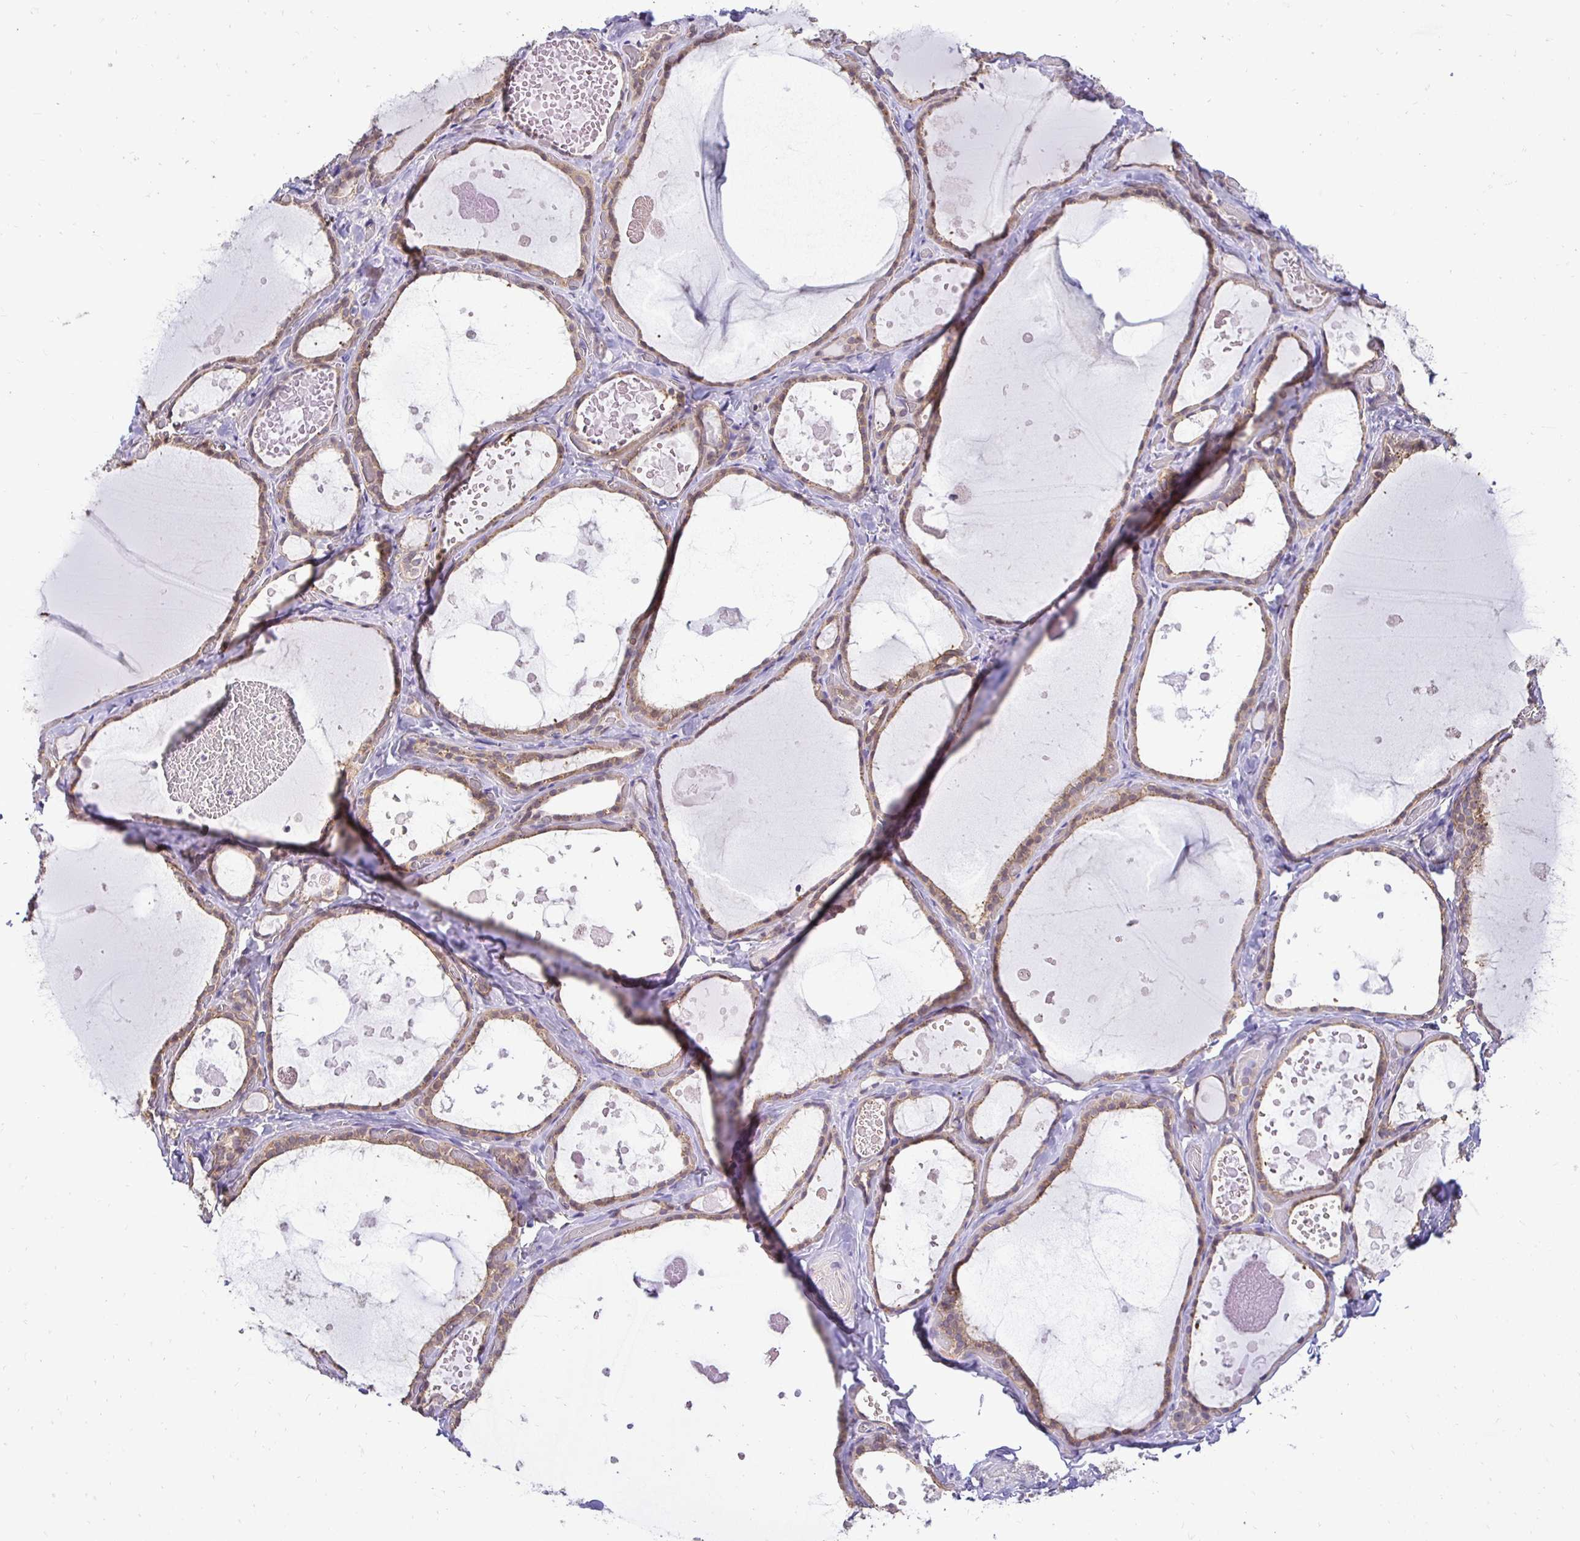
{"staining": {"intensity": "weak", "quantity": "25%-75%", "location": "cytoplasmic/membranous"}, "tissue": "thyroid gland", "cell_type": "Glandular cells", "image_type": "normal", "snomed": [{"axis": "morphology", "description": "Normal tissue, NOS"}, {"axis": "topography", "description": "Thyroid gland"}], "caption": "Weak cytoplasmic/membranous protein expression is identified in approximately 25%-75% of glandular cells in thyroid gland.", "gene": "SLC9A1", "patient": {"sex": "female", "age": 56}}